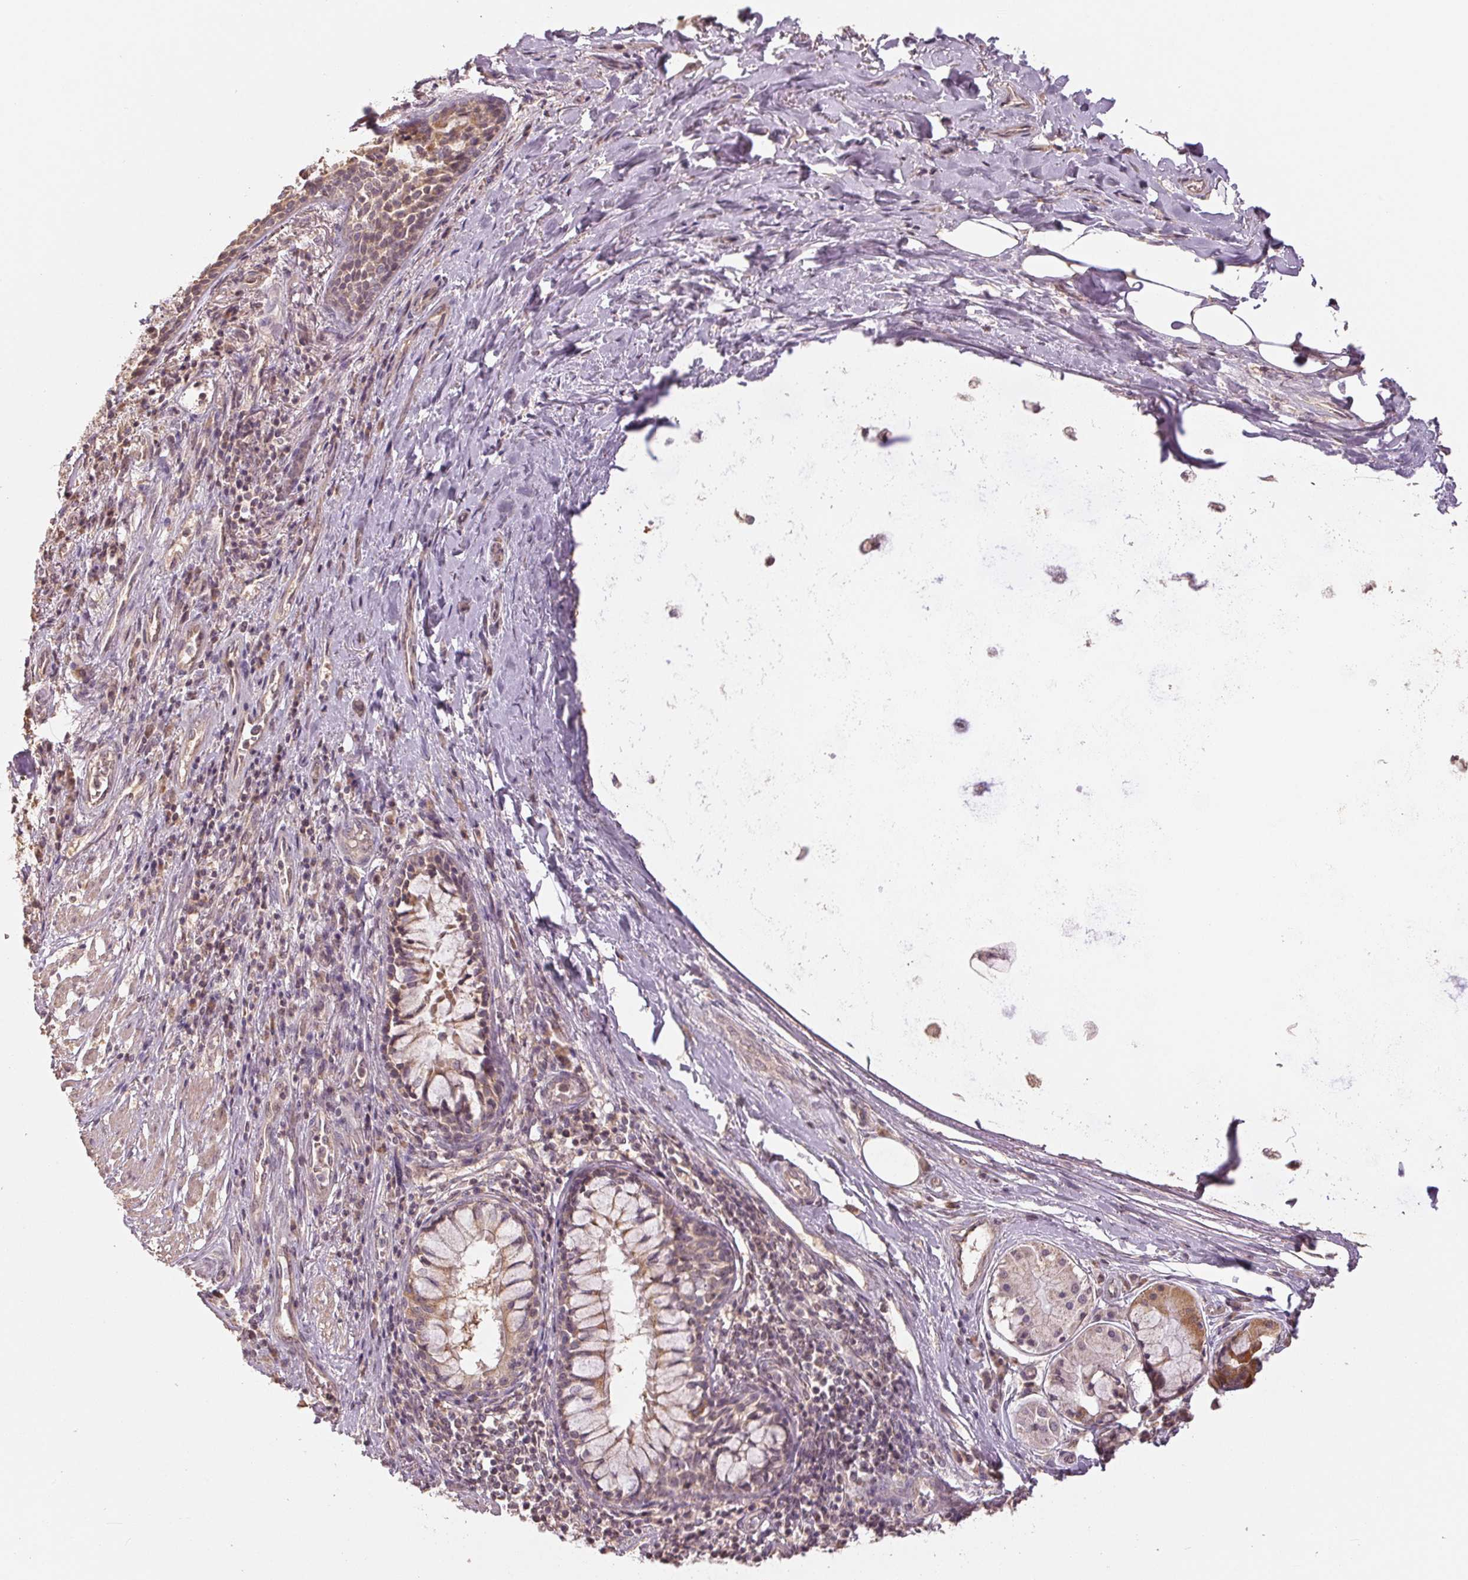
{"staining": {"intensity": "weak", "quantity": ">75%", "location": "cytoplasmic/membranous"}, "tissue": "adipose tissue", "cell_type": "Adipocytes", "image_type": "normal", "snomed": [{"axis": "morphology", "description": "Normal tissue, NOS"}, {"axis": "topography", "description": "Cartilage tissue"}, {"axis": "topography", "description": "Bronchus"}], "caption": "A high-resolution micrograph shows immunohistochemistry (IHC) staining of benign adipose tissue, which reveals weak cytoplasmic/membranous staining in about >75% of adipocytes. Ihc stains the protein of interest in brown and the nuclei are stained blue.", "gene": "COX14", "patient": {"sex": "male", "age": 64}}